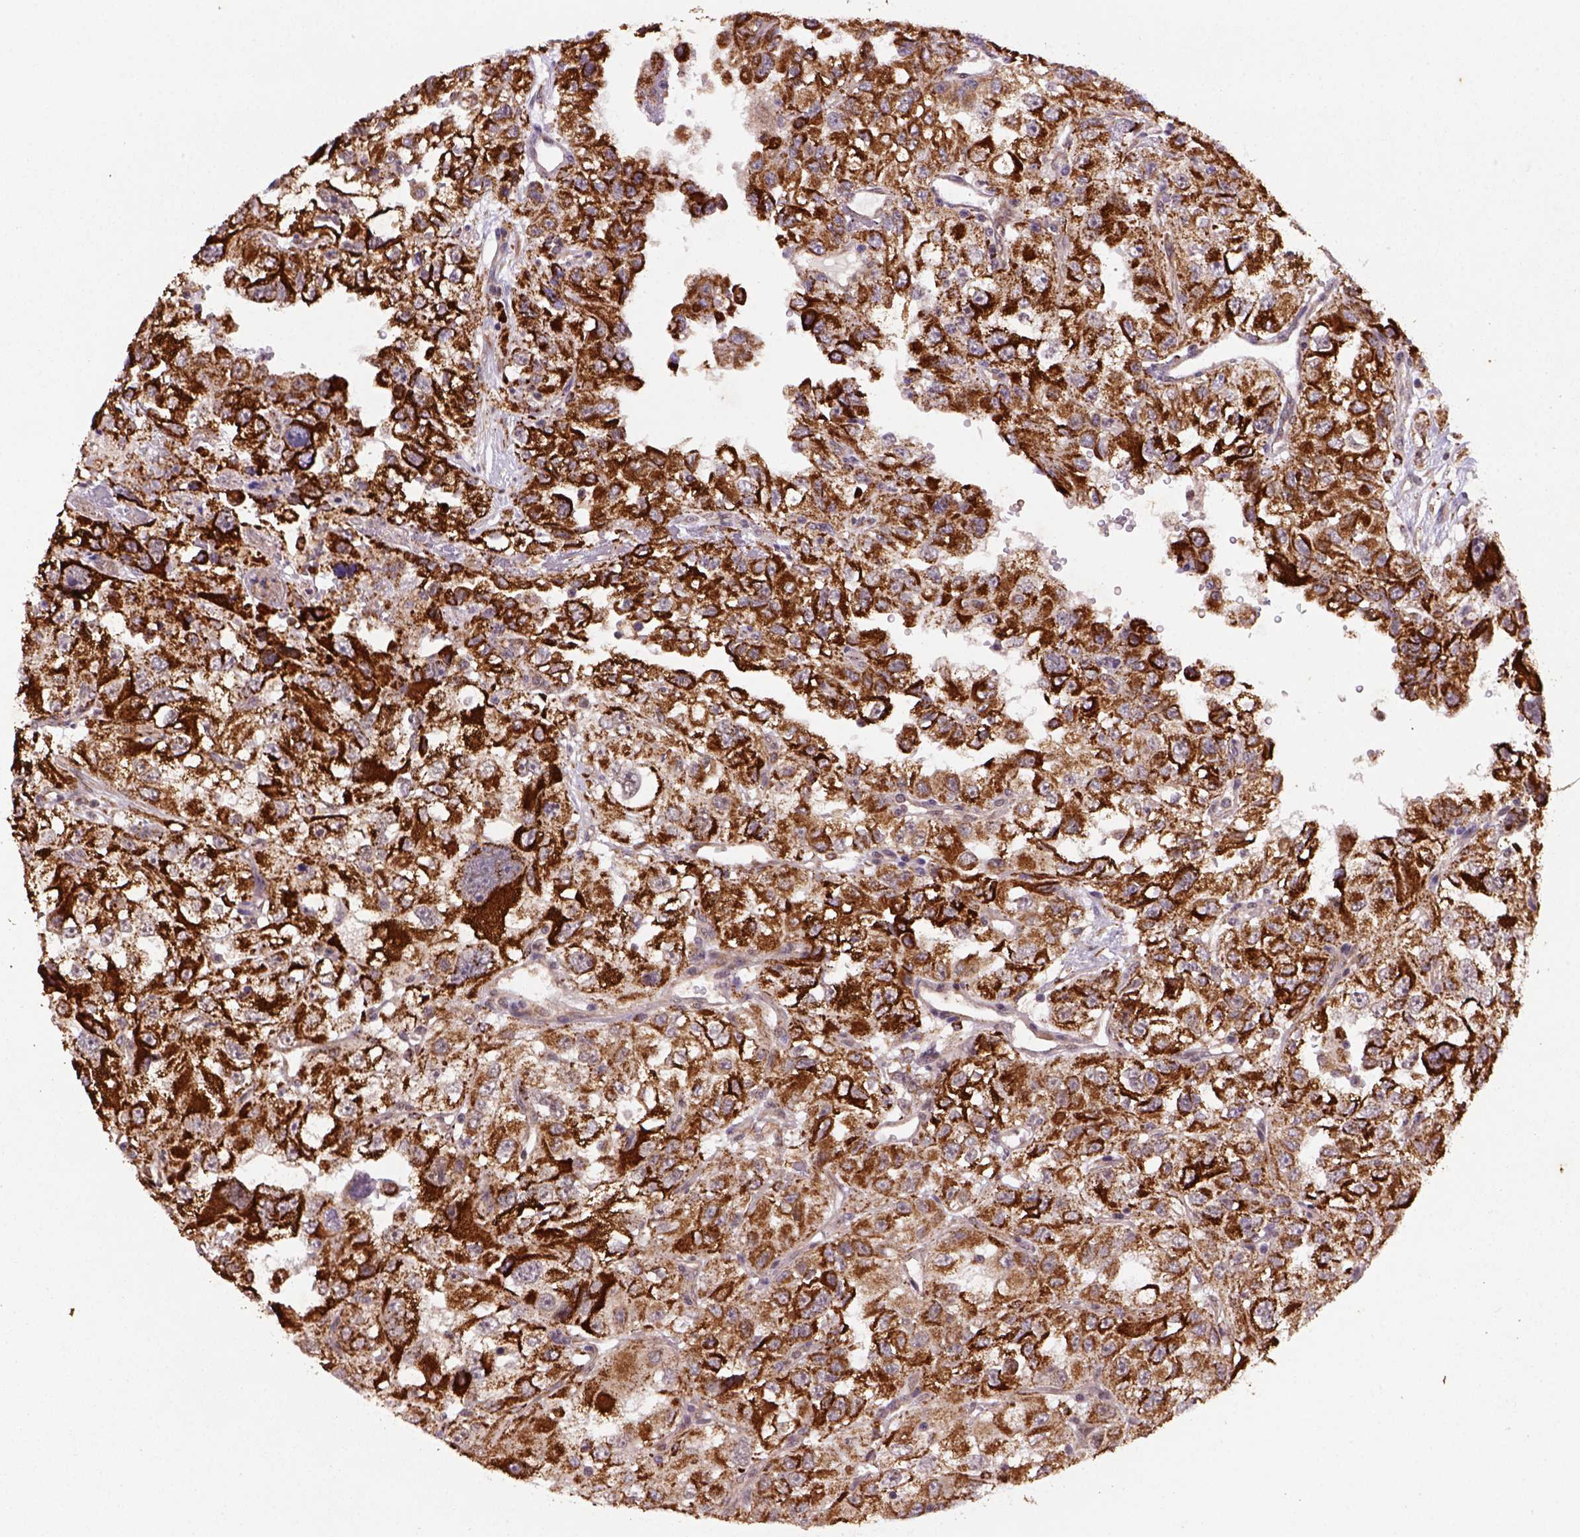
{"staining": {"intensity": "strong", "quantity": ">75%", "location": "cytoplasmic/membranous"}, "tissue": "renal cancer", "cell_type": "Tumor cells", "image_type": "cancer", "snomed": [{"axis": "morphology", "description": "Adenocarcinoma, NOS"}, {"axis": "topography", "description": "Kidney"}], "caption": "Renal cancer (adenocarcinoma) stained with a protein marker shows strong staining in tumor cells.", "gene": "FZD7", "patient": {"sex": "male", "age": 64}}